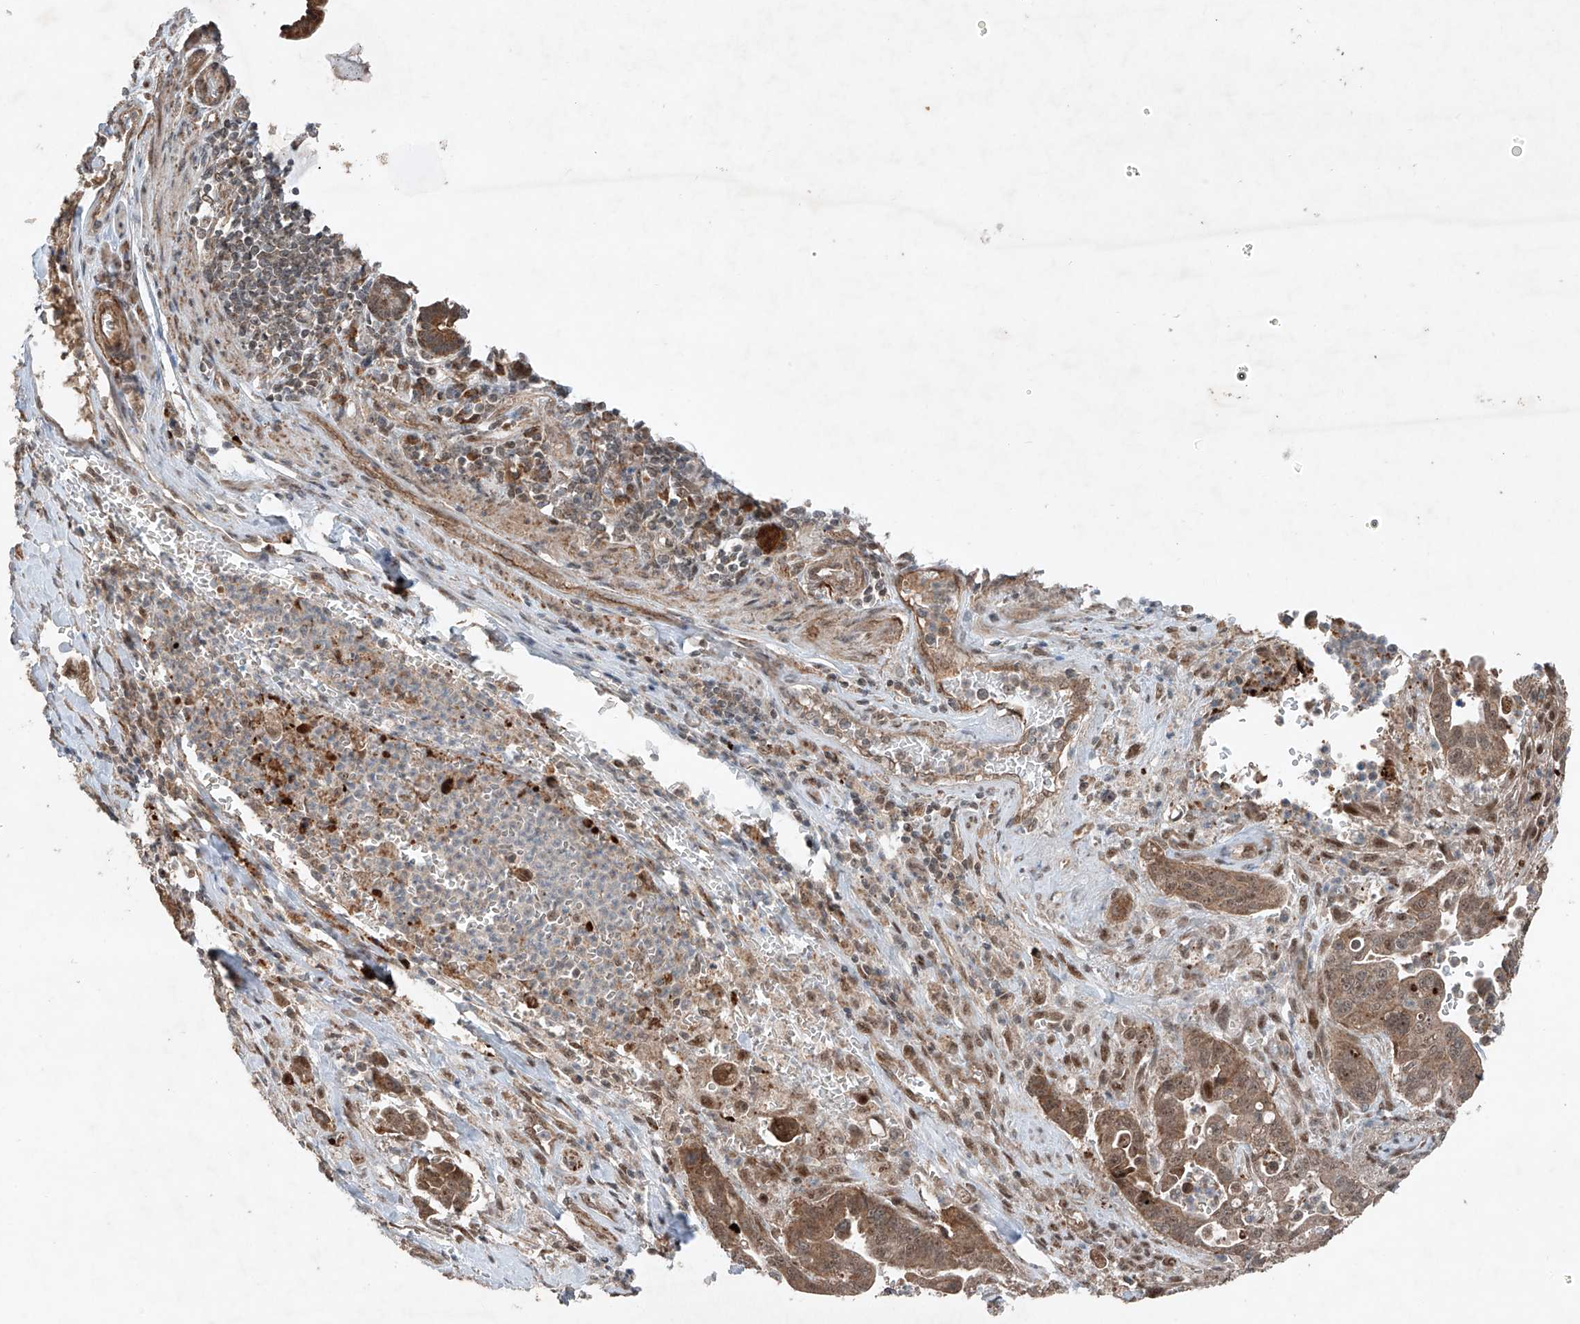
{"staining": {"intensity": "moderate", "quantity": ">75%", "location": "cytoplasmic/membranous,nuclear"}, "tissue": "pancreatic cancer", "cell_type": "Tumor cells", "image_type": "cancer", "snomed": [{"axis": "morphology", "description": "Adenocarcinoma, NOS"}, {"axis": "topography", "description": "Pancreas"}], "caption": "Human pancreatic adenocarcinoma stained with a brown dye displays moderate cytoplasmic/membranous and nuclear positive staining in about >75% of tumor cells.", "gene": "ZNF620", "patient": {"sex": "male", "age": 70}}